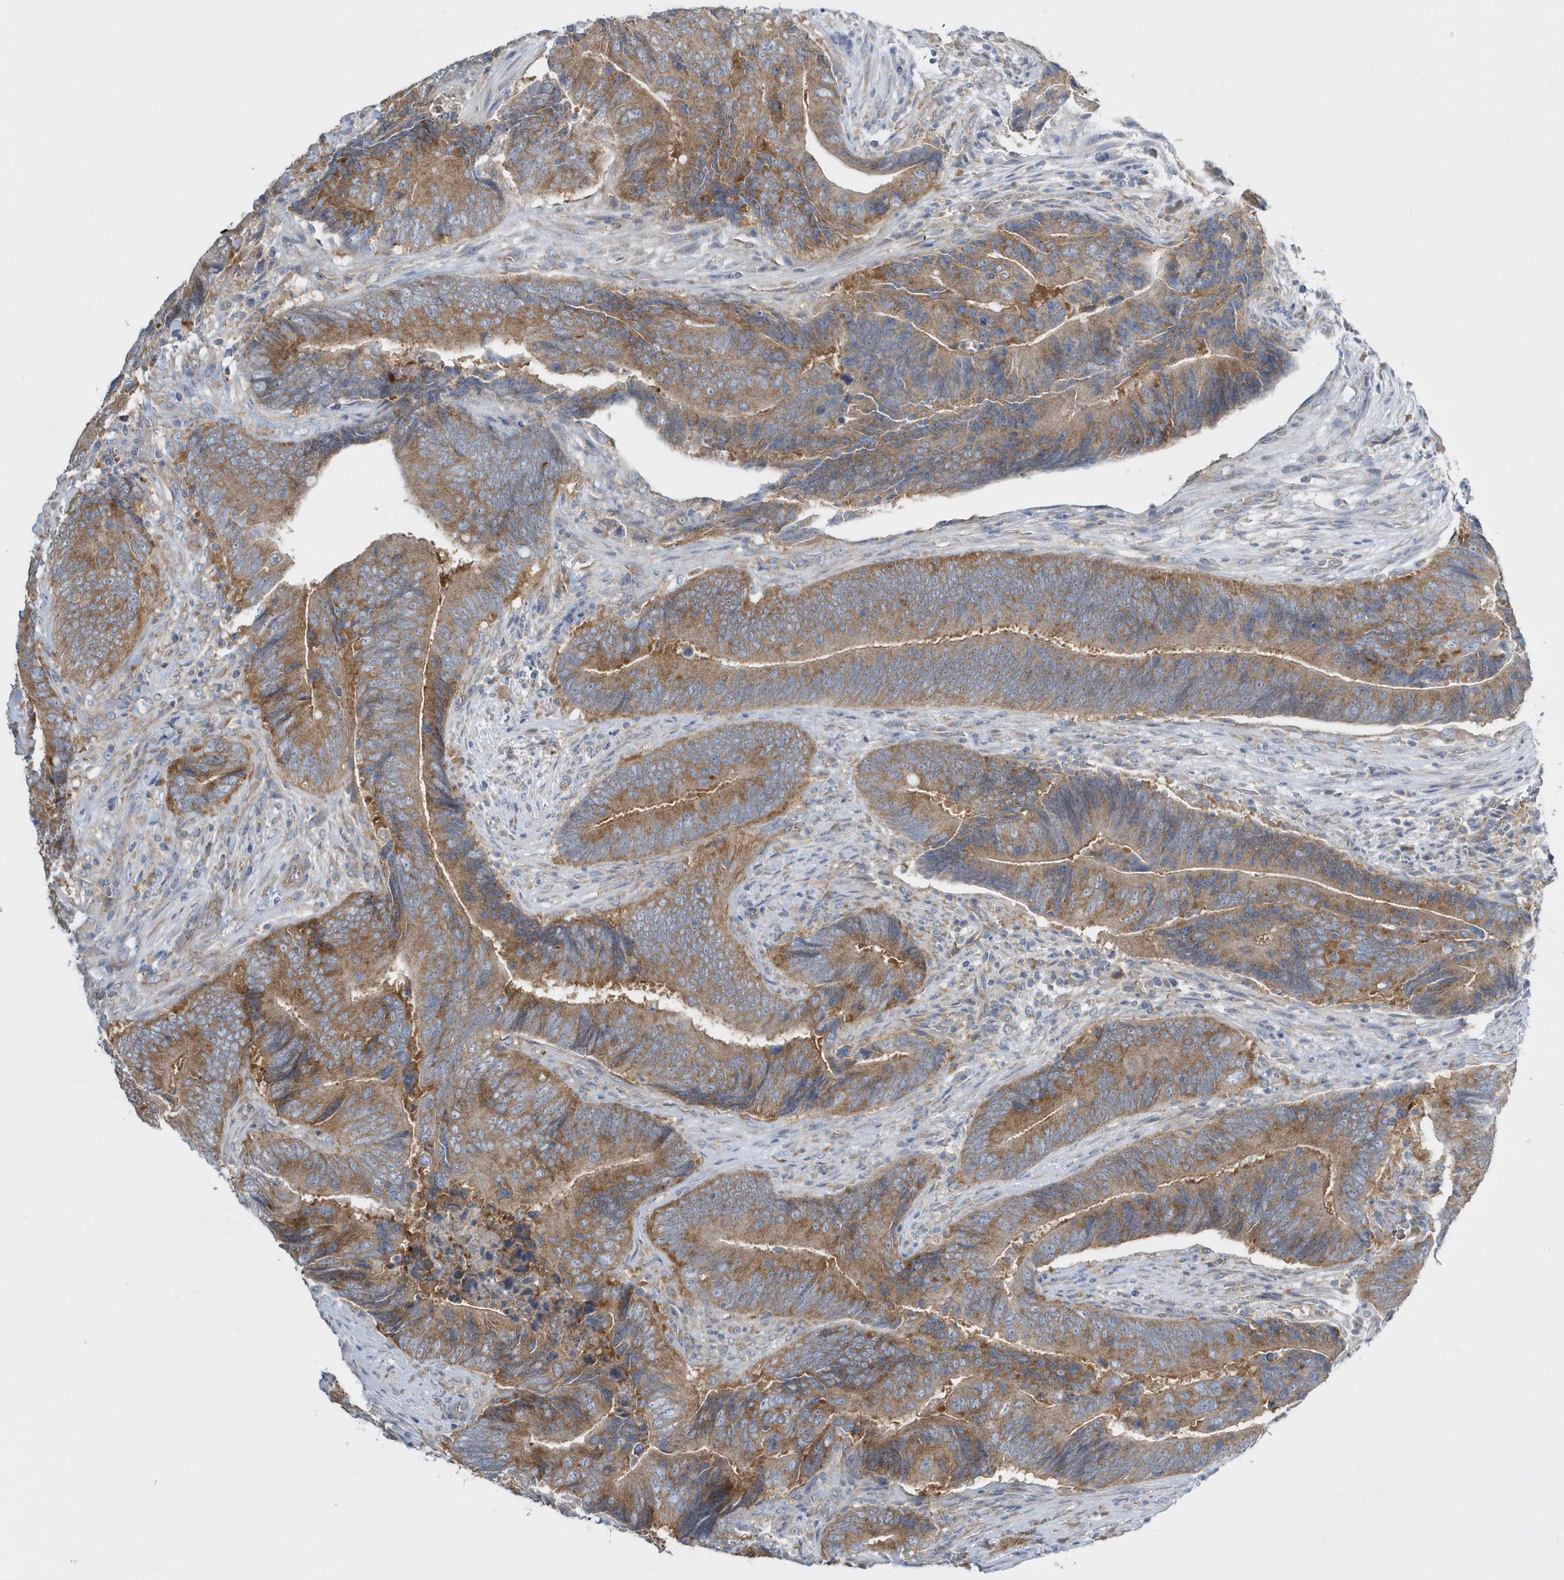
{"staining": {"intensity": "moderate", "quantity": ">75%", "location": "cytoplasmic/membranous"}, "tissue": "colorectal cancer", "cell_type": "Tumor cells", "image_type": "cancer", "snomed": [{"axis": "morphology", "description": "Normal tissue, NOS"}, {"axis": "morphology", "description": "Adenocarcinoma, NOS"}, {"axis": "topography", "description": "Colon"}], "caption": "This is an image of IHC staining of colorectal cancer (adenocarcinoma), which shows moderate positivity in the cytoplasmic/membranous of tumor cells.", "gene": "EIF3C", "patient": {"sex": "male", "age": 56}}